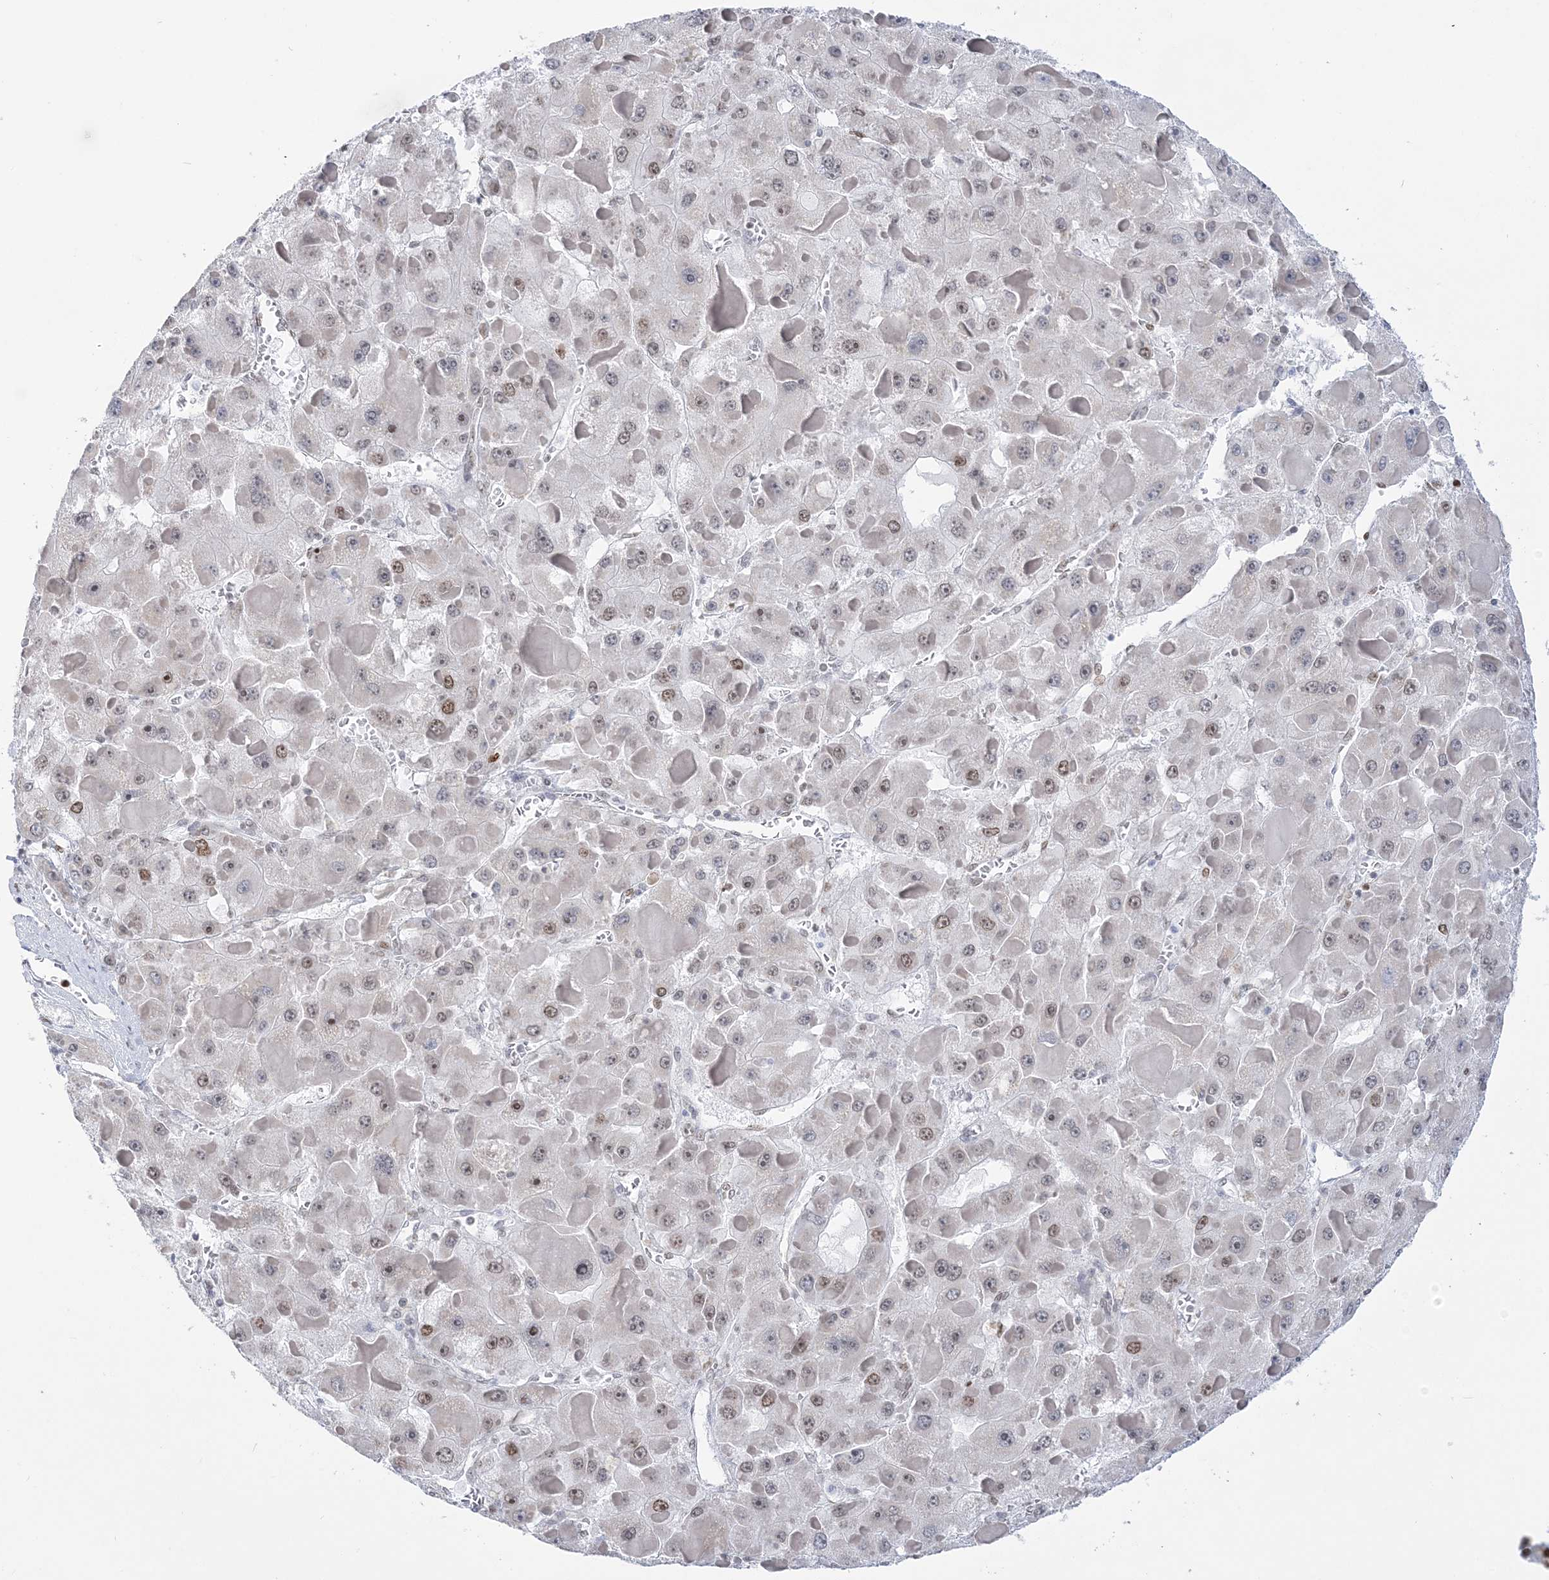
{"staining": {"intensity": "moderate", "quantity": "25%-75%", "location": "nuclear"}, "tissue": "liver cancer", "cell_type": "Tumor cells", "image_type": "cancer", "snomed": [{"axis": "morphology", "description": "Carcinoma, Hepatocellular, NOS"}, {"axis": "topography", "description": "Liver"}], "caption": "DAB immunohistochemical staining of liver hepatocellular carcinoma exhibits moderate nuclear protein positivity in approximately 25%-75% of tumor cells. The staining was performed using DAB (3,3'-diaminobenzidine), with brown indicating positive protein expression. Nuclei are stained blue with hematoxylin.", "gene": "DDX21", "patient": {"sex": "female", "age": 73}}